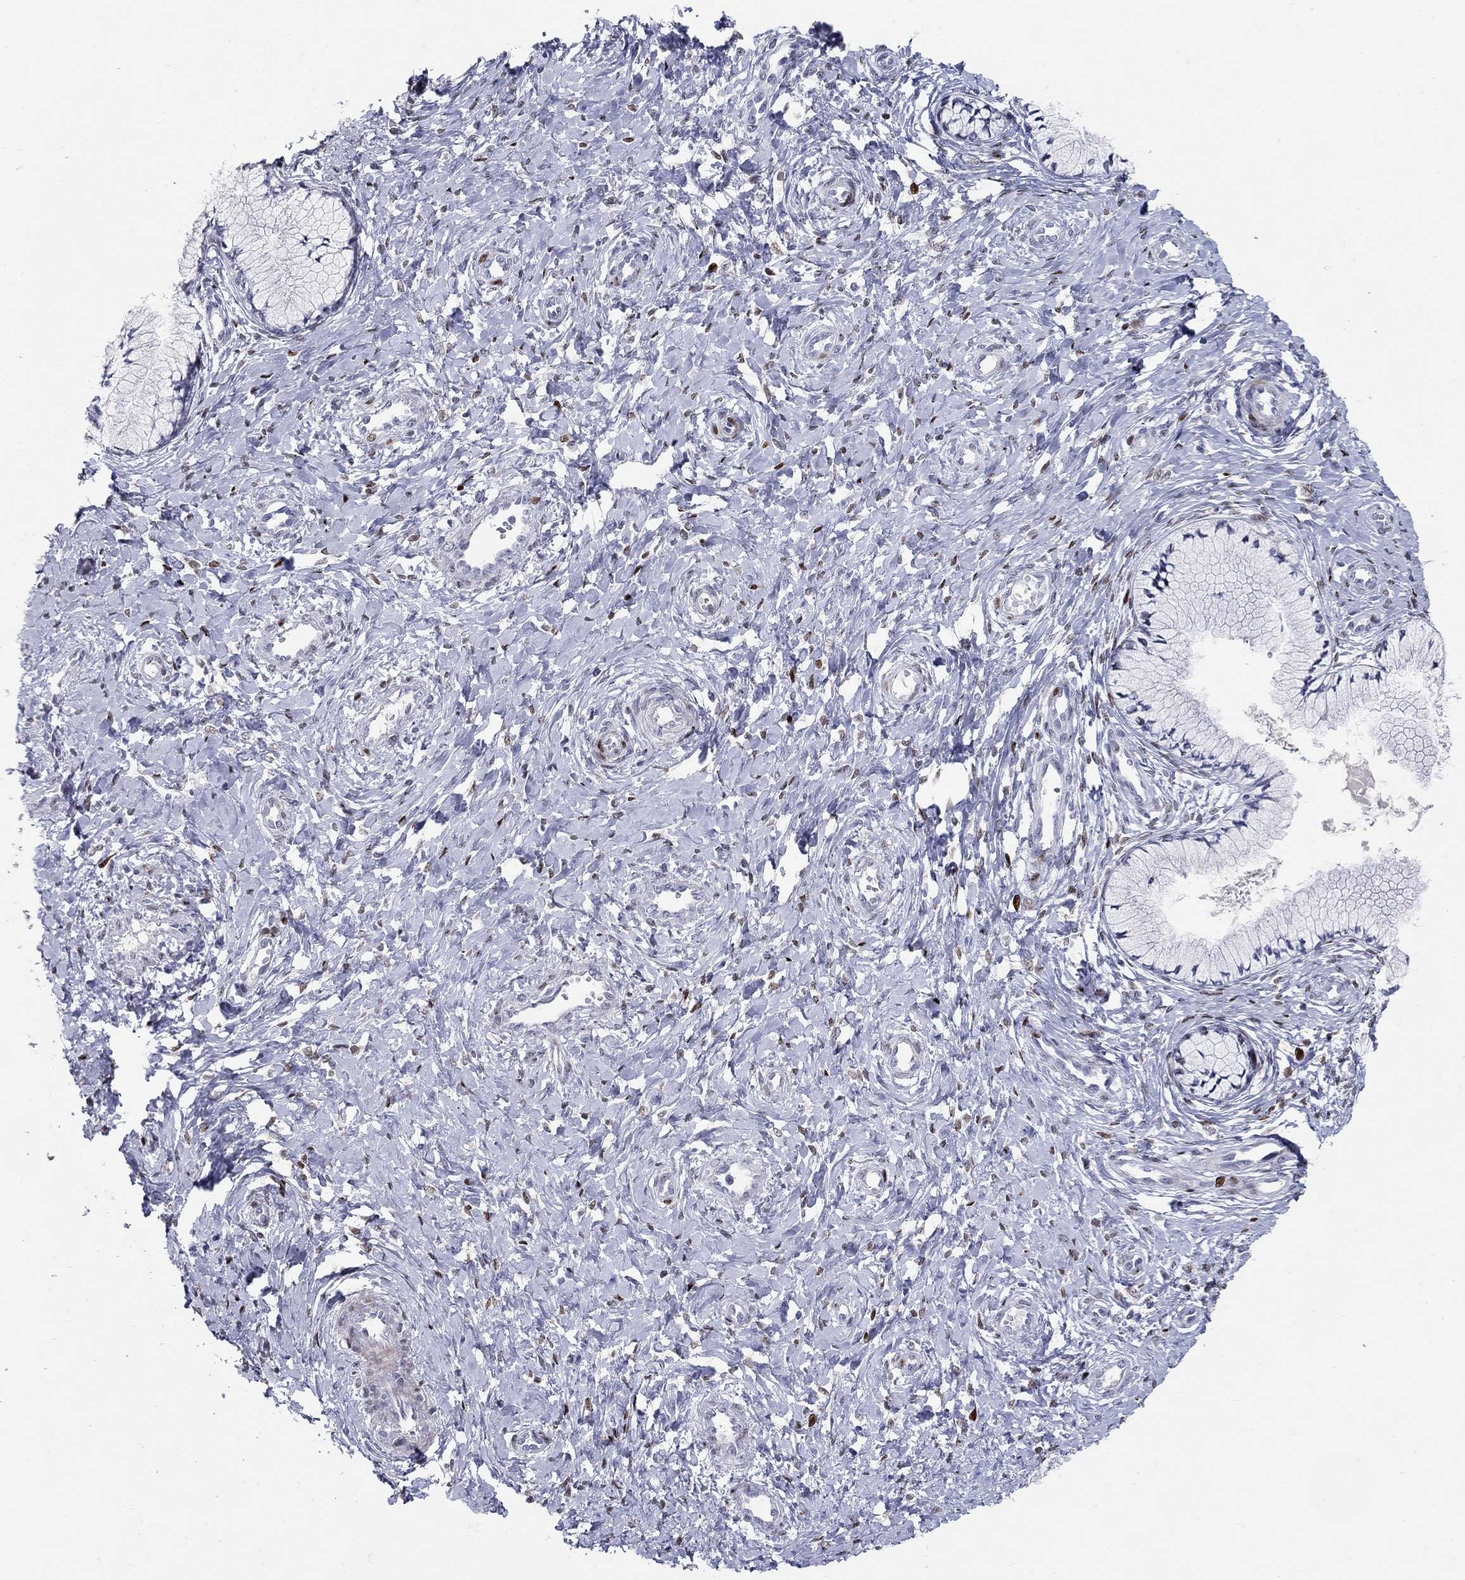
{"staining": {"intensity": "negative", "quantity": "none", "location": "none"}, "tissue": "cervix", "cell_type": "Glandular cells", "image_type": "normal", "snomed": [{"axis": "morphology", "description": "Normal tissue, NOS"}, {"axis": "topography", "description": "Cervix"}], "caption": "A high-resolution micrograph shows immunohistochemistry (IHC) staining of benign cervix, which displays no significant positivity in glandular cells. Brightfield microscopy of immunohistochemistry (IHC) stained with DAB (brown) and hematoxylin (blue), captured at high magnification.", "gene": "RAPGEF5", "patient": {"sex": "female", "age": 37}}